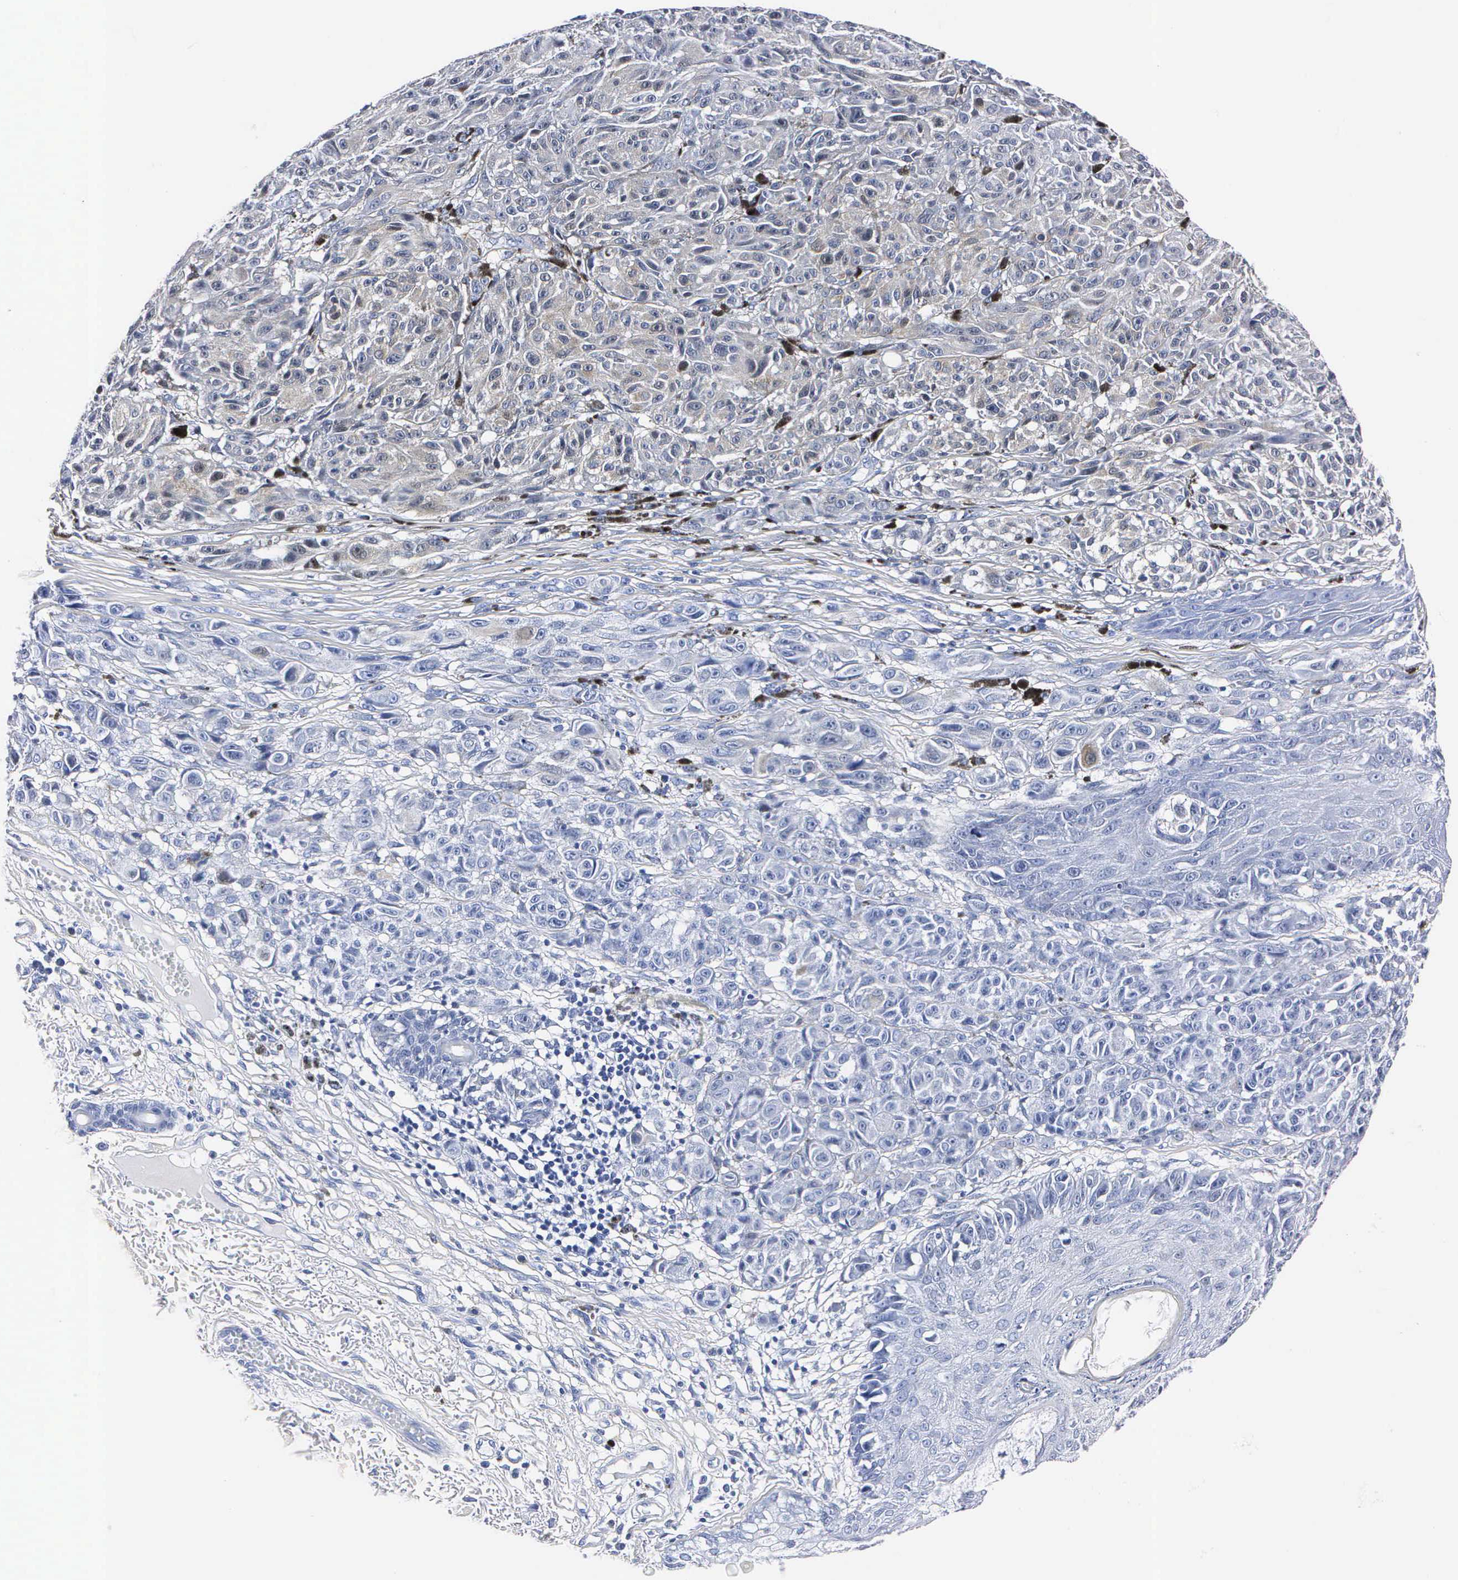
{"staining": {"intensity": "weak", "quantity": ">75%", "location": "cytoplasmic/membranous"}, "tissue": "melanoma", "cell_type": "Tumor cells", "image_type": "cancer", "snomed": [{"axis": "morphology", "description": "Malignant melanoma, NOS"}, {"axis": "topography", "description": "Skin"}], "caption": "A brown stain shows weak cytoplasmic/membranous staining of a protein in human melanoma tumor cells.", "gene": "ENO2", "patient": {"sex": "male", "age": 70}}